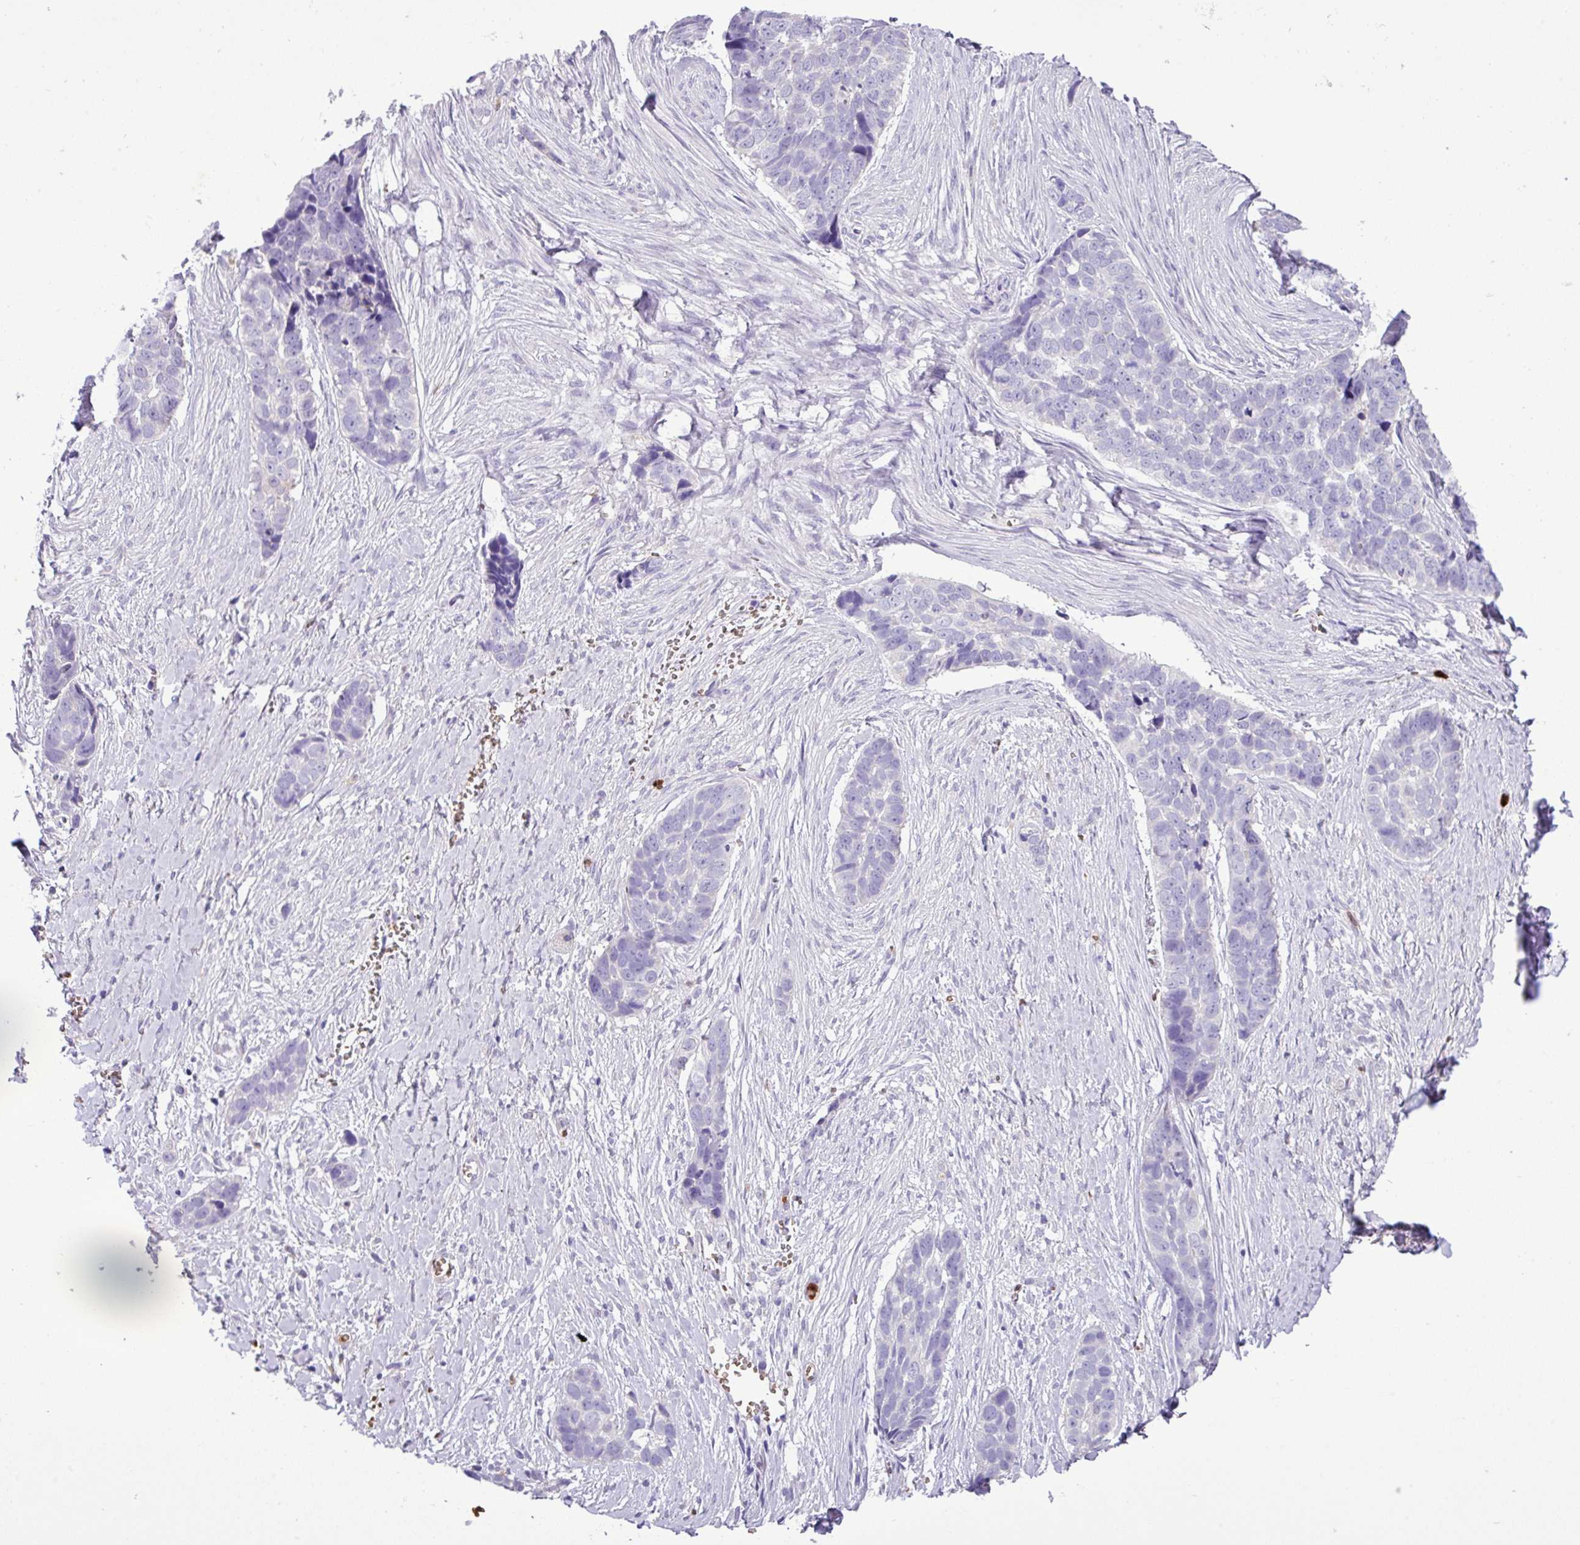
{"staining": {"intensity": "negative", "quantity": "none", "location": "none"}, "tissue": "skin cancer", "cell_type": "Tumor cells", "image_type": "cancer", "snomed": [{"axis": "morphology", "description": "Basal cell carcinoma"}, {"axis": "topography", "description": "Skin"}], "caption": "Basal cell carcinoma (skin) stained for a protein using immunohistochemistry reveals no positivity tumor cells.", "gene": "MGAT4B", "patient": {"sex": "female", "age": 82}}